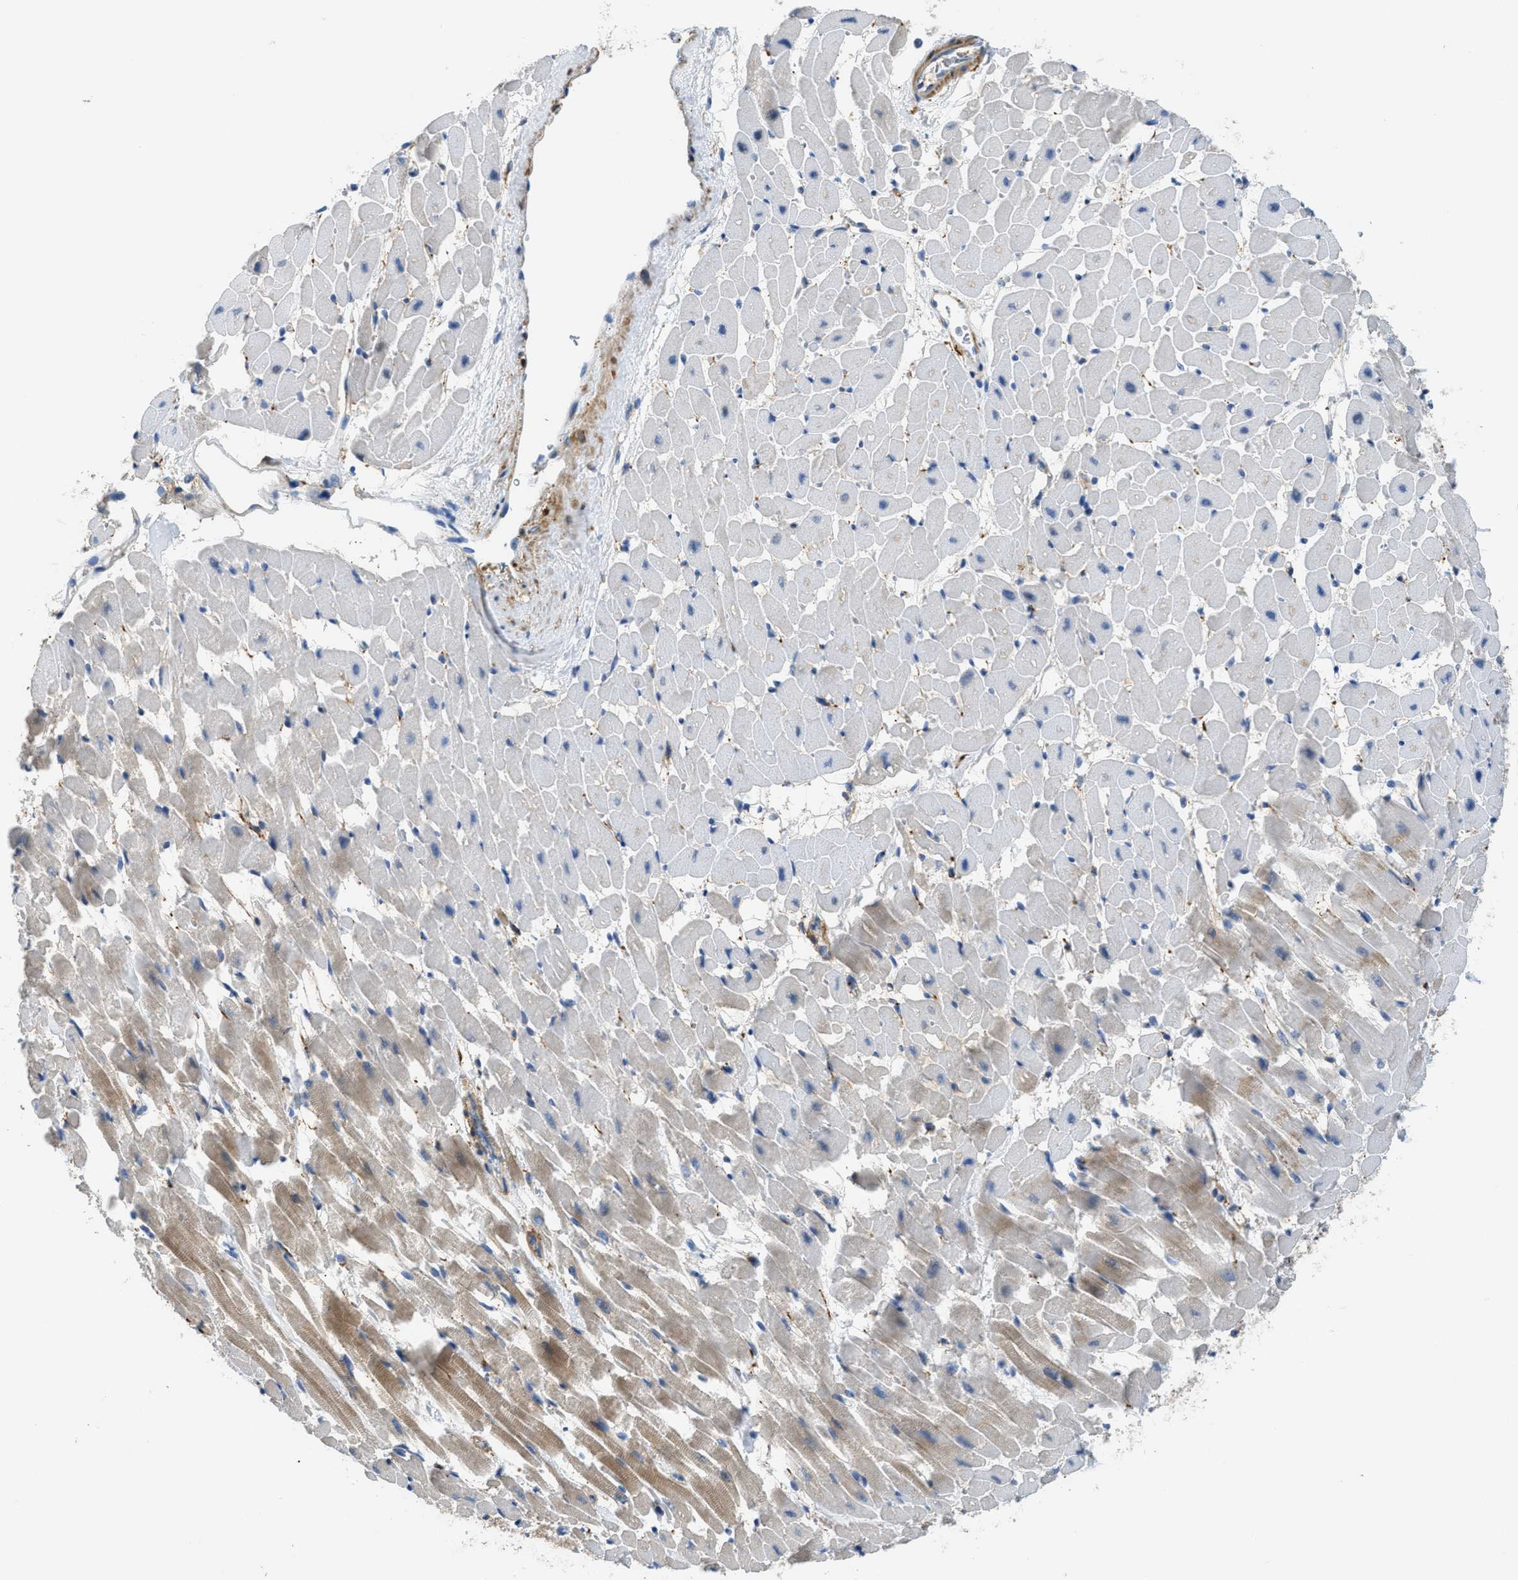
{"staining": {"intensity": "moderate", "quantity": "<25%", "location": "cytoplasmic/membranous"}, "tissue": "heart muscle", "cell_type": "Cardiomyocytes", "image_type": "normal", "snomed": [{"axis": "morphology", "description": "Normal tissue, NOS"}, {"axis": "topography", "description": "Heart"}], "caption": "DAB (3,3'-diaminobenzidine) immunohistochemical staining of normal human heart muscle displays moderate cytoplasmic/membranous protein positivity in about <25% of cardiomyocytes.", "gene": "ZSWIM5", "patient": {"sex": "male", "age": 45}}